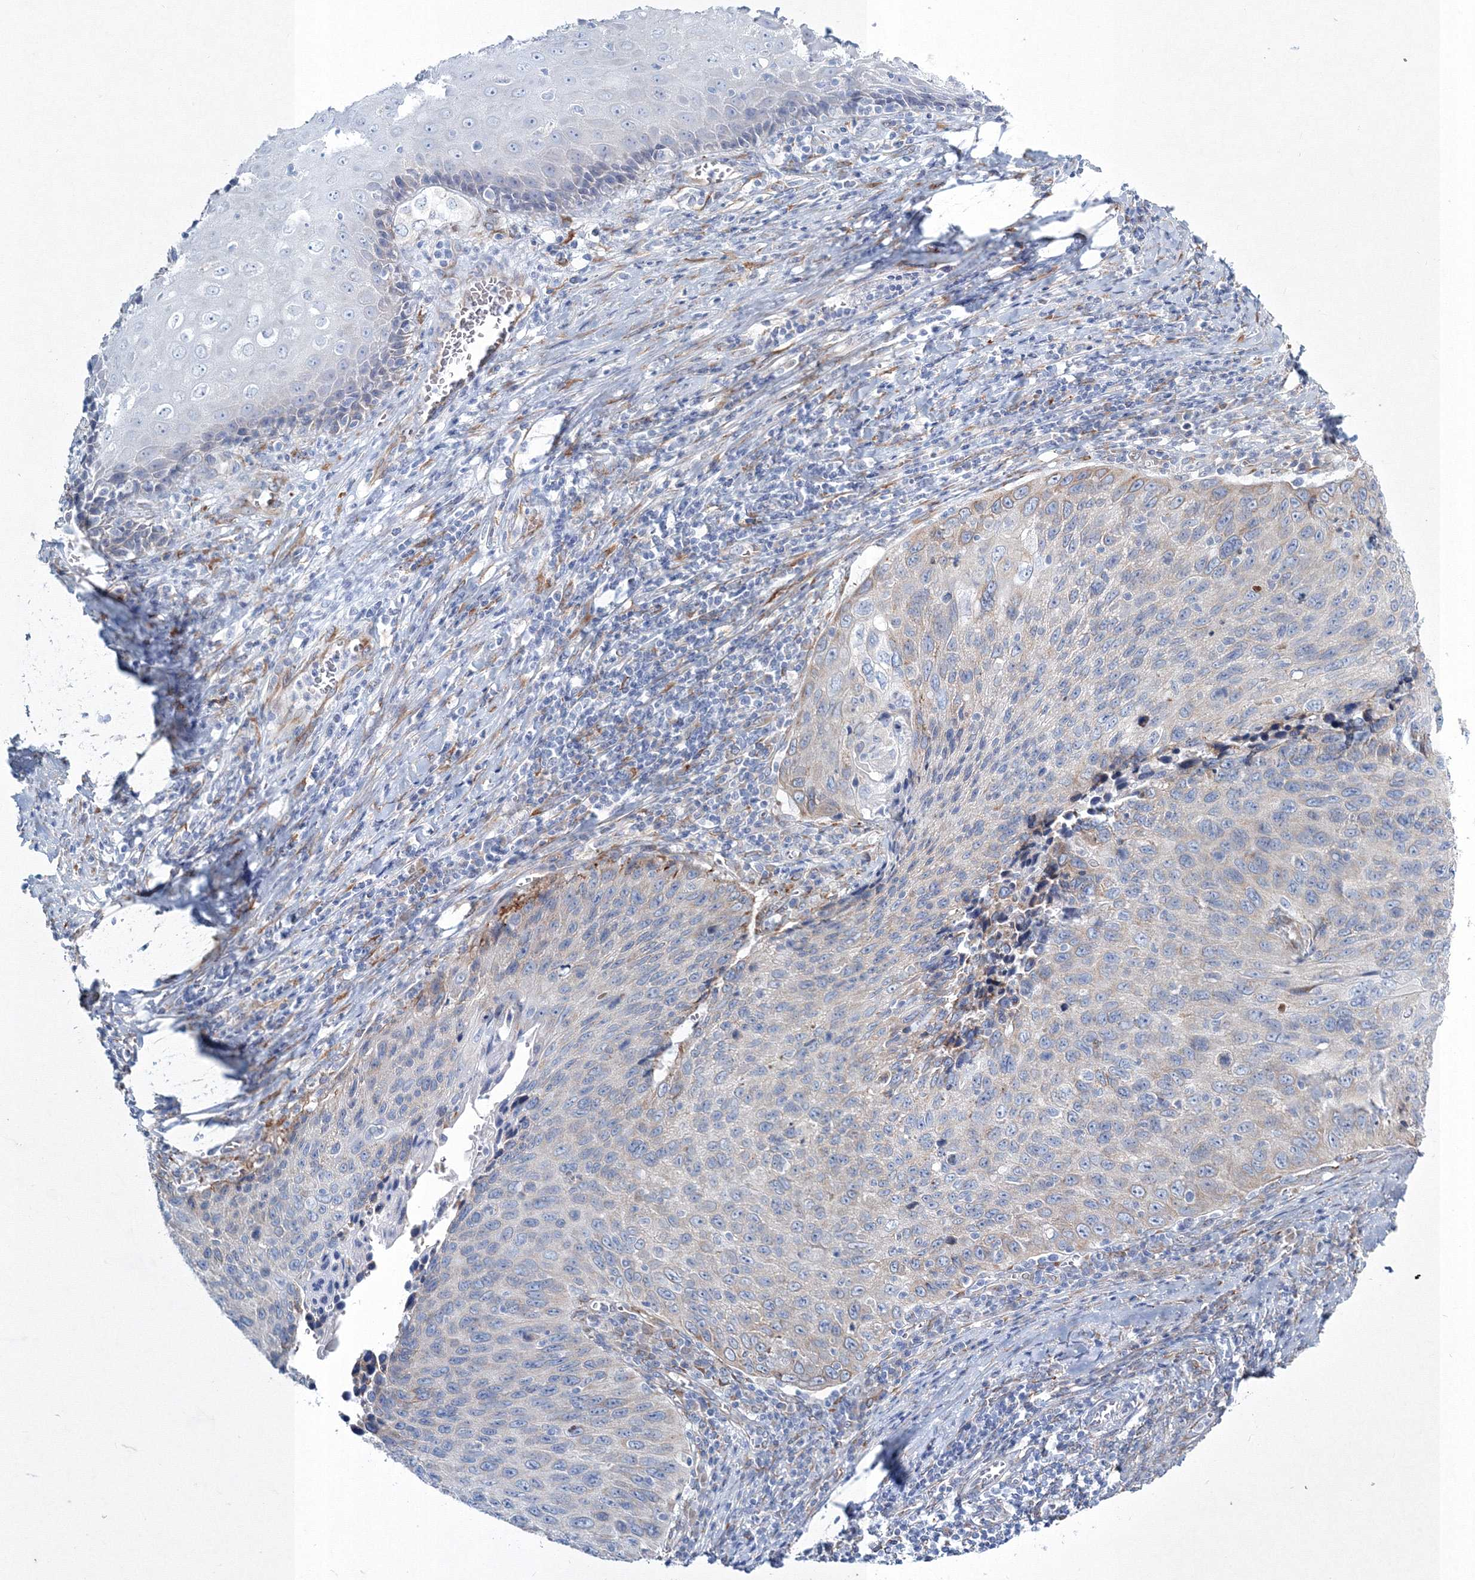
{"staining": {"intensity": "negative", "quantity": "none", "location": "none"}, "tissue": "cervical cancer", "cell_type": "Tumor cells", "image_type": "cancer", "snomed": [{"axis": "morphology", "description": "Squamous cell carcinoma, NOS"}, {"axis": "topography", "description": "Cervix"}], "caption": "Immunohistochemistry image of neoplastic tissue: human cervical cancer (squamous cell carcinoma) stained with DAB exhibits no significant protein staining in tumor cells.", "gene": "RCN1", "patient": {"sex": "female", "age": 53}}